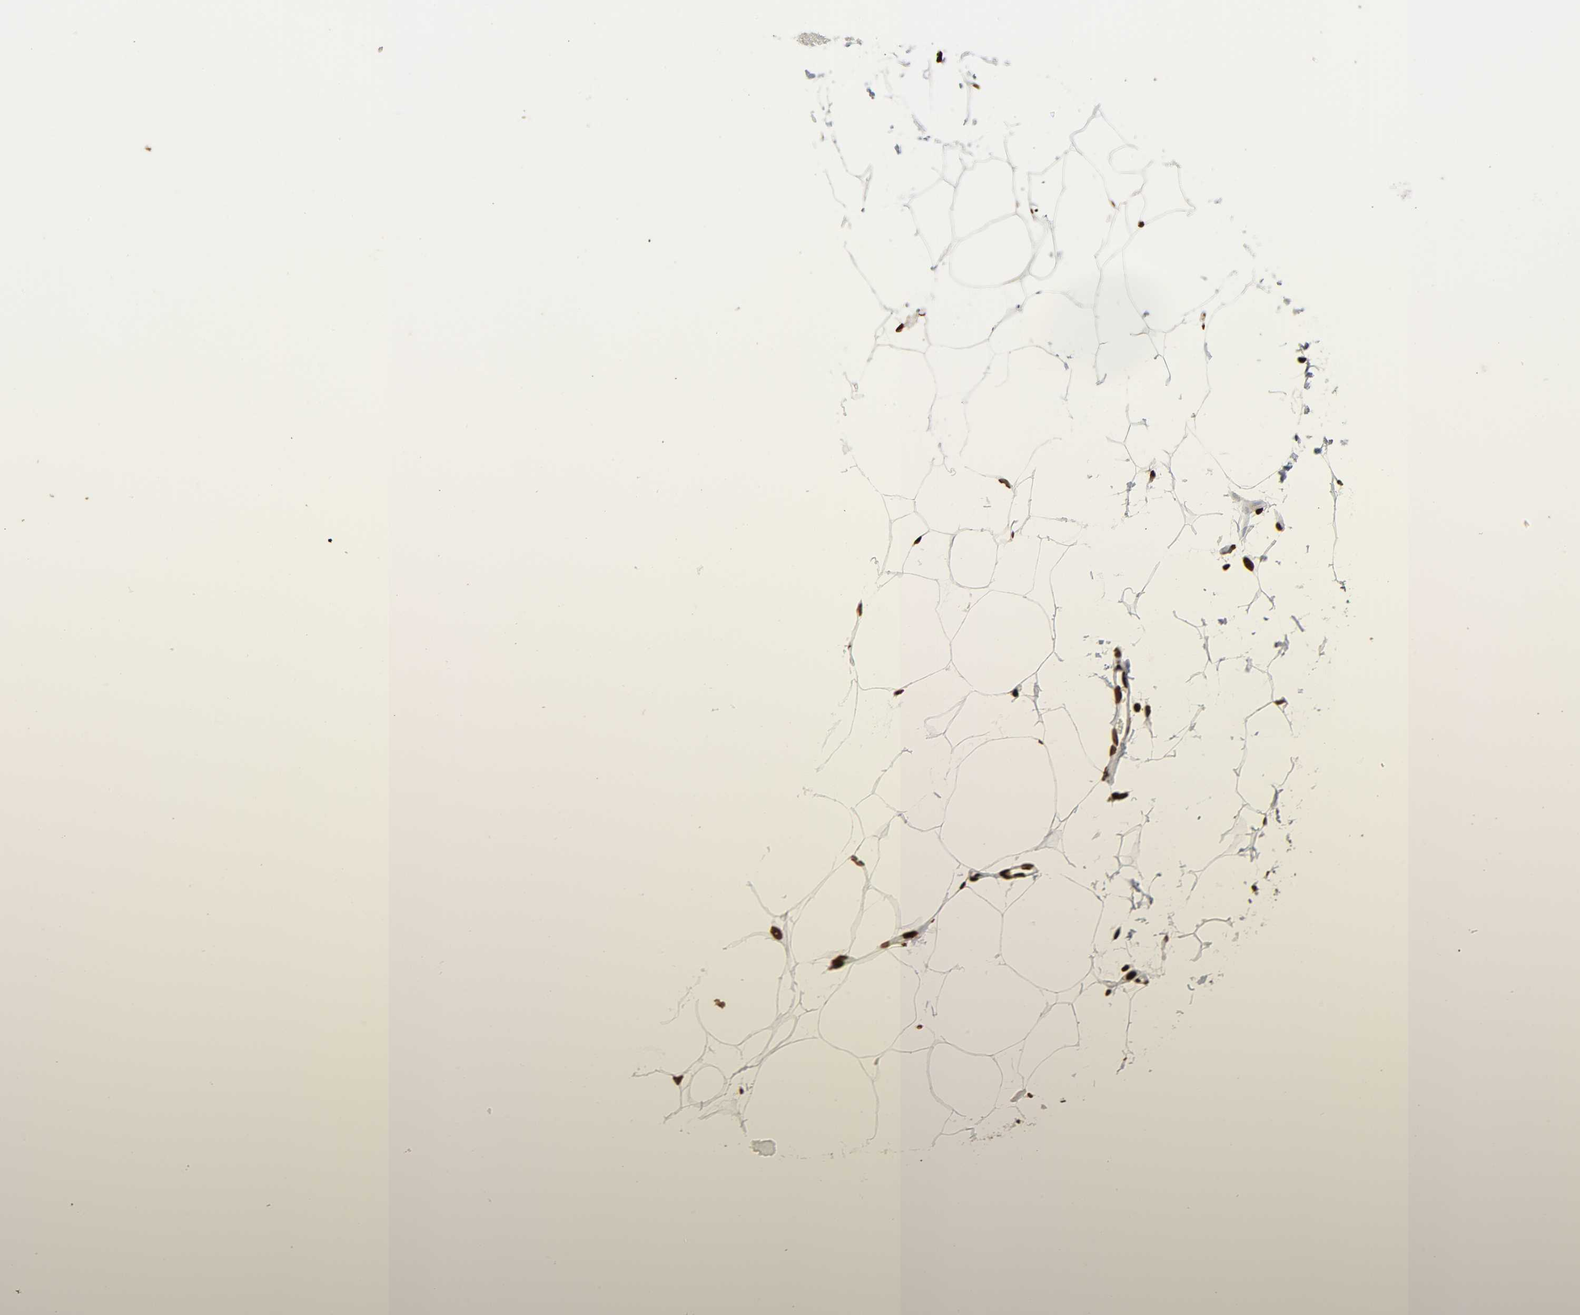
{"staining": {"intensity": "strong", "quantity": ">75%", "location": "nuclear"}, "tissue": "adipose tissue", "cell_type": "Adipocytes", "image_type": "normal", "snomed": [{"axis": "morphology", "description": "Normal tissue, NOS"}, {"axis": "morphology", "description": "Duct carcinoma"}, {"axis": "topography", "description": "Breast"}, {"axis": "topography", "description": "Adipose tissue"}], "caption": "Protein expression analysis of normal human adipose tissue reveals strong nuclear expression in about >75% of adipocytes. Immunohistochemistry (ihc) stains the protein in brown and the nuclei are stained blue.", "gene": "RXRA", "patient": {"sex": "female", "age": 37}}